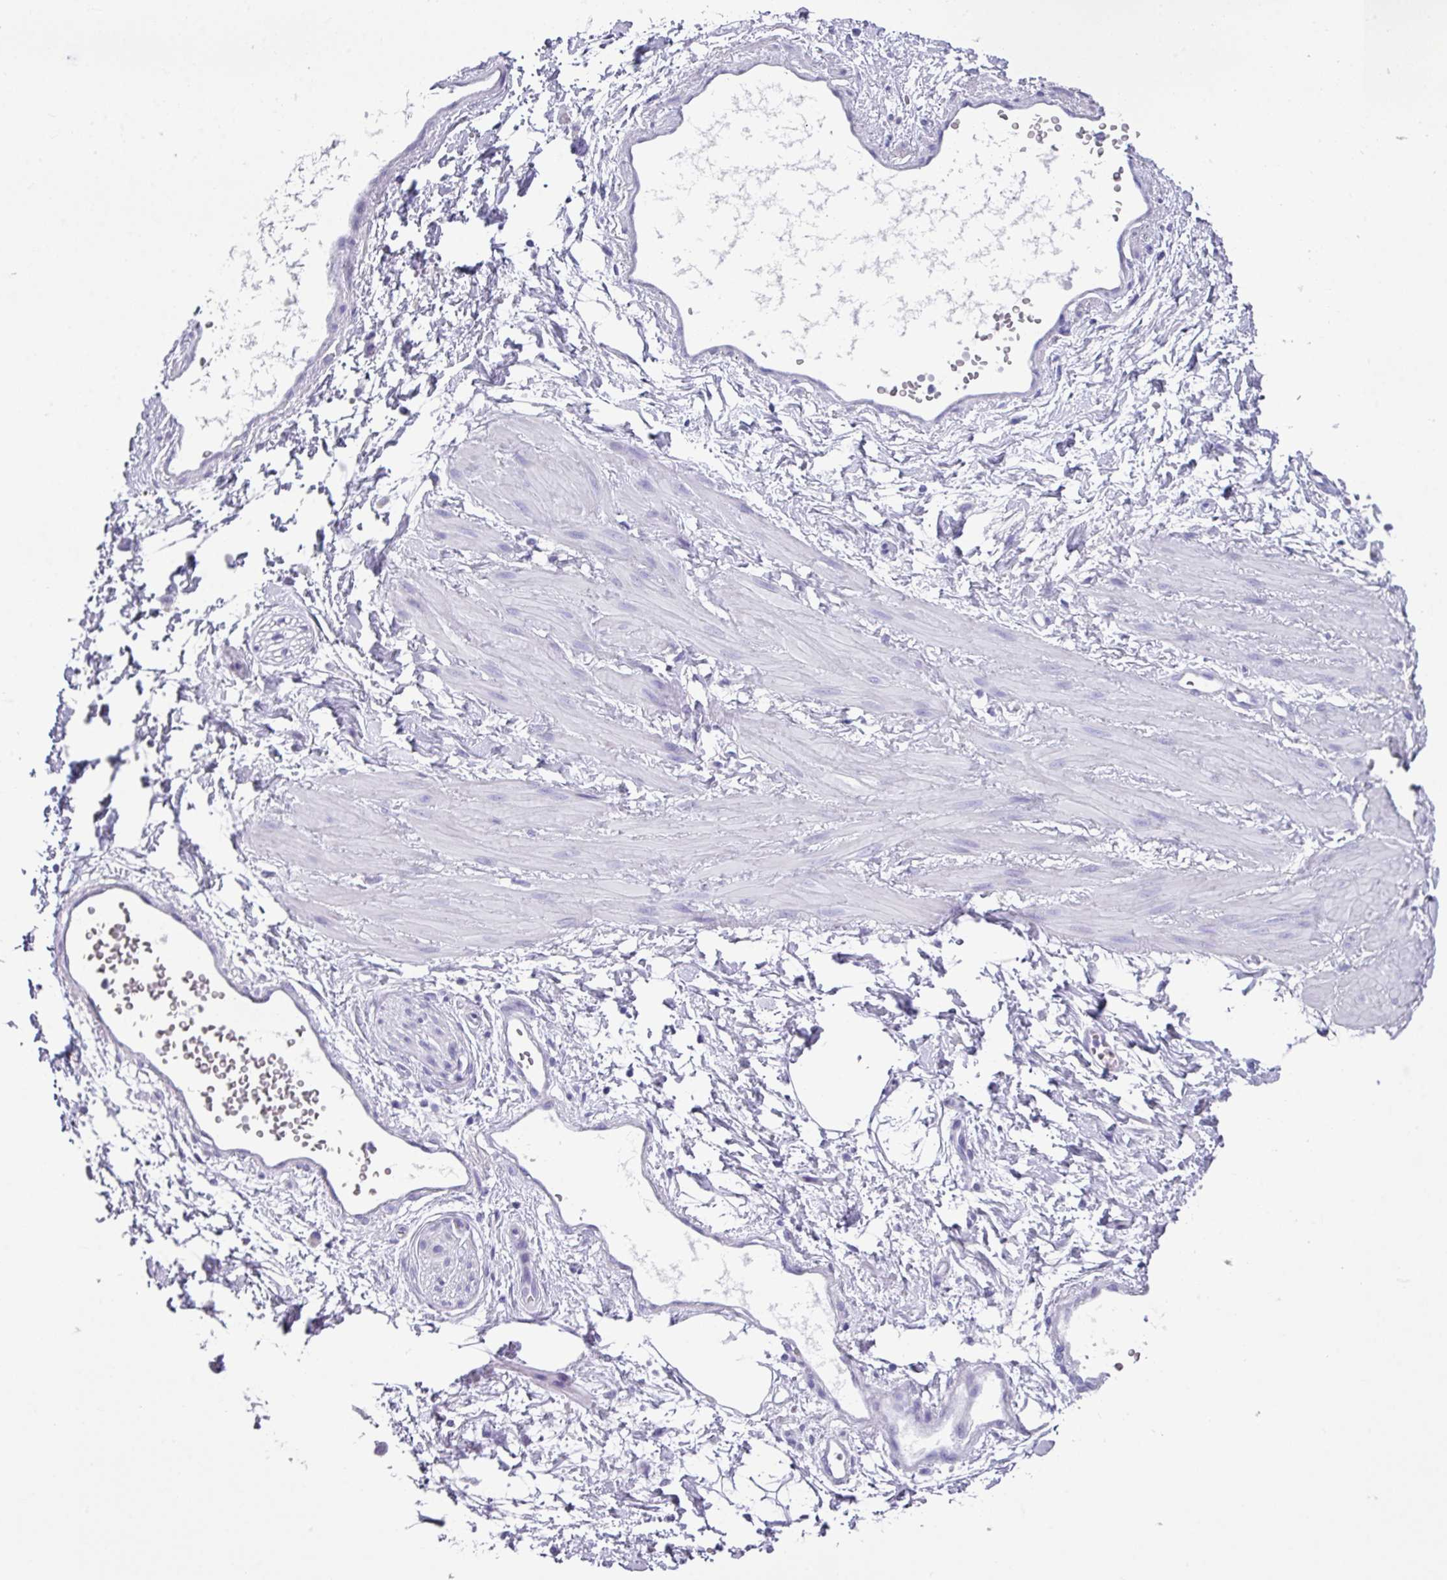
{"staining": {"intensity": "negative", "quantity": "none", "location": "none"}, "tissue": "adipose tissue", "cell_type": "Adipocytes", "image_type": "normal", "snomed": [{"axis": "morphology", "description": "Normal tissue, NOS"}, {"axis": "topography", "description": "Prostate"}, {"axis": "topography", "description": "Peripheral nerve tissue"}], "caption": "The immunohistochemistry (IHC) photomicrograph has no significant expression in adipocytes of adipose tissue.", "gene": "ZNF568", "patient": {"sex": "male", "age": 55}}